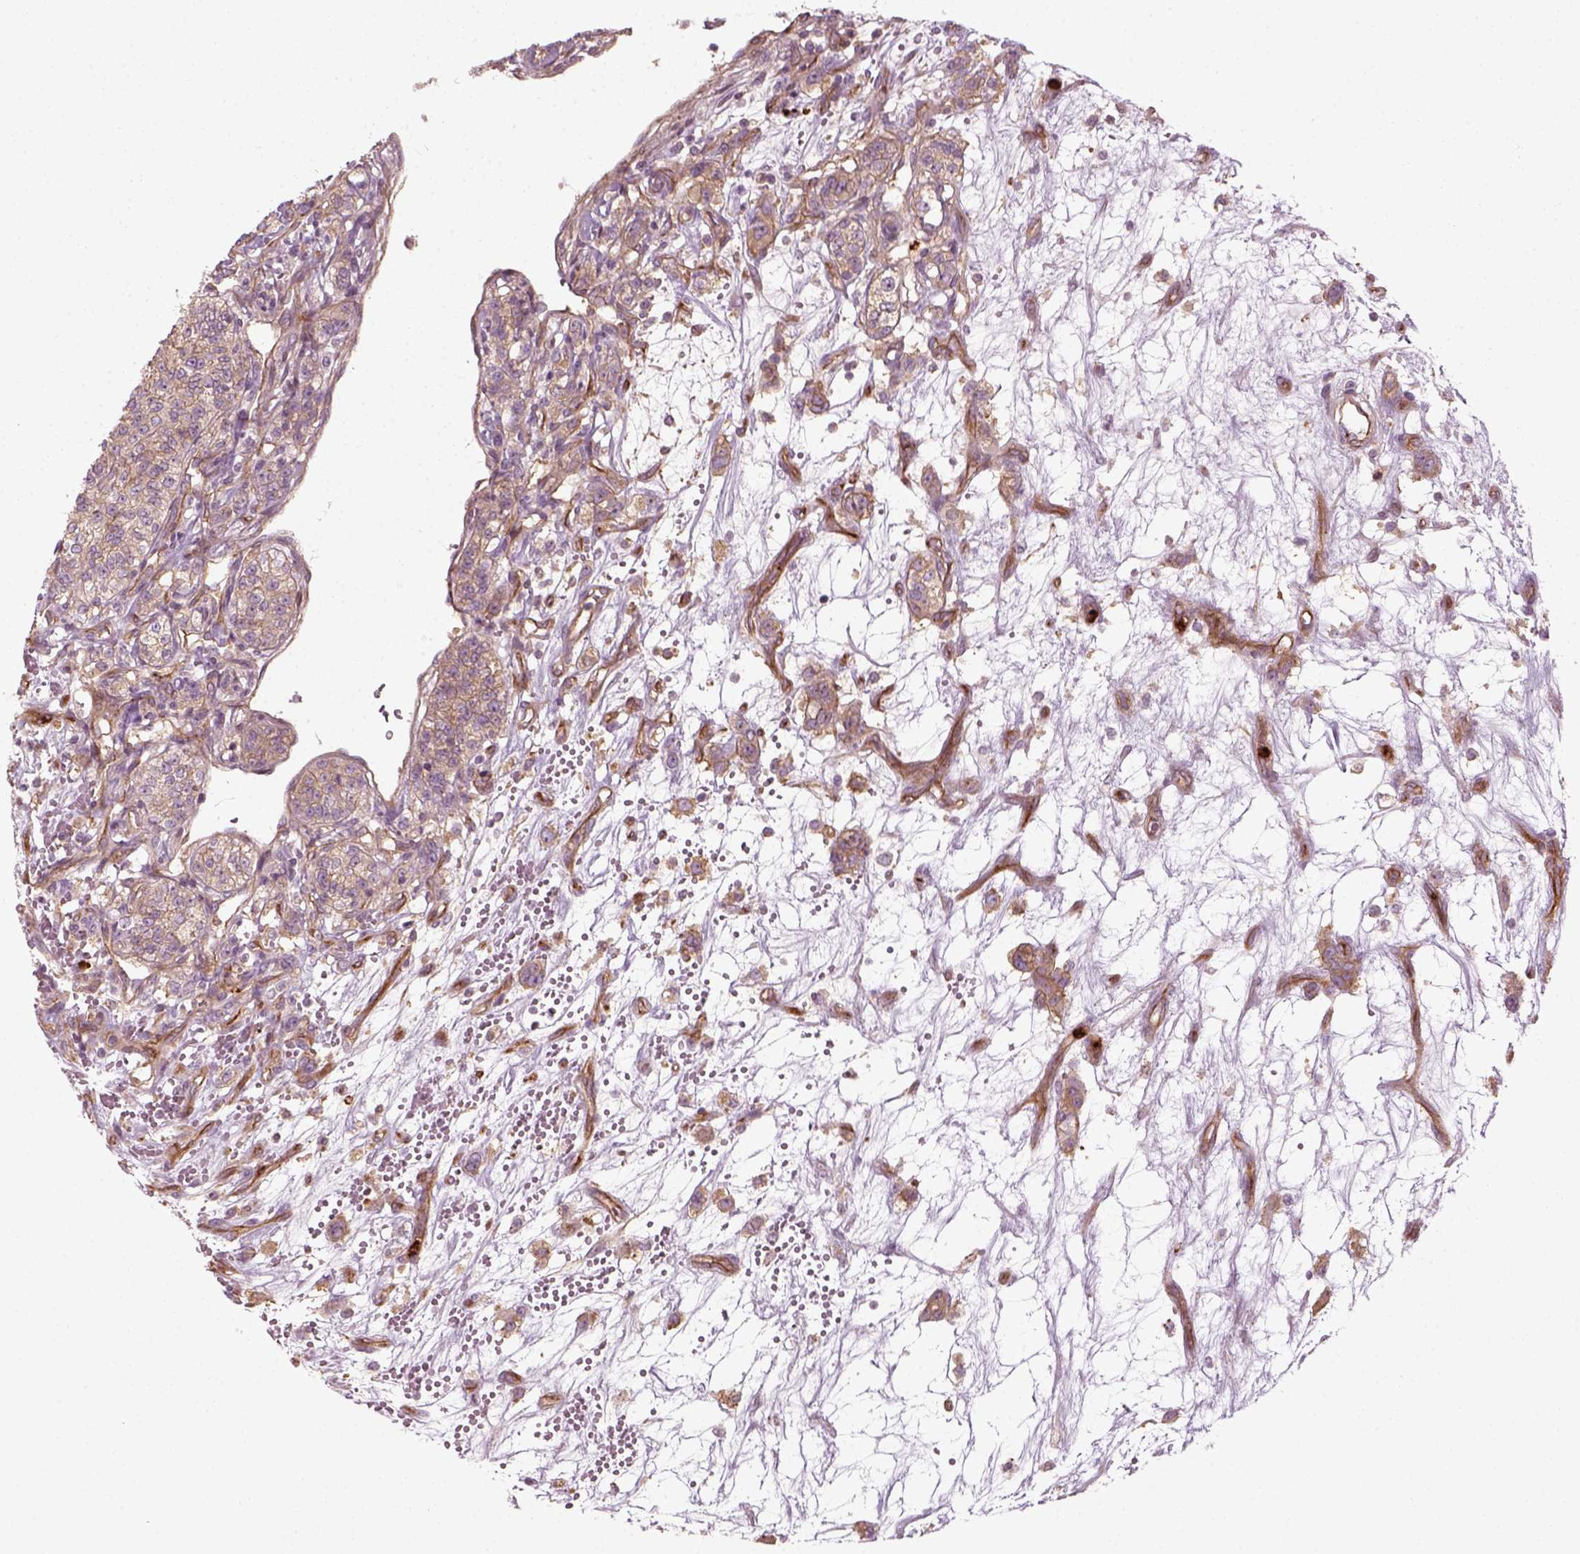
{"staining": {"intensity": "weak", "quantity": ">75%", "location": "cytoplasmic/membranous"}, "tissue": "renal cancer", "cell_type": "Tumor cells", "image_type": "cancer", "snomed": [{"axis": "morphology", "description": "Adenocarcinoma, NOS"}, {"axis": "topography", "description": "Kidney"}], "caption": "Immunohistochemical staining of adenocarcinoma (renal) reveals low levels of weak cytoplasmic/membranous positivity in about >75% of tumor cells.", "gene": "NPTN", "patient": {"sex": "female", "age": 63}}